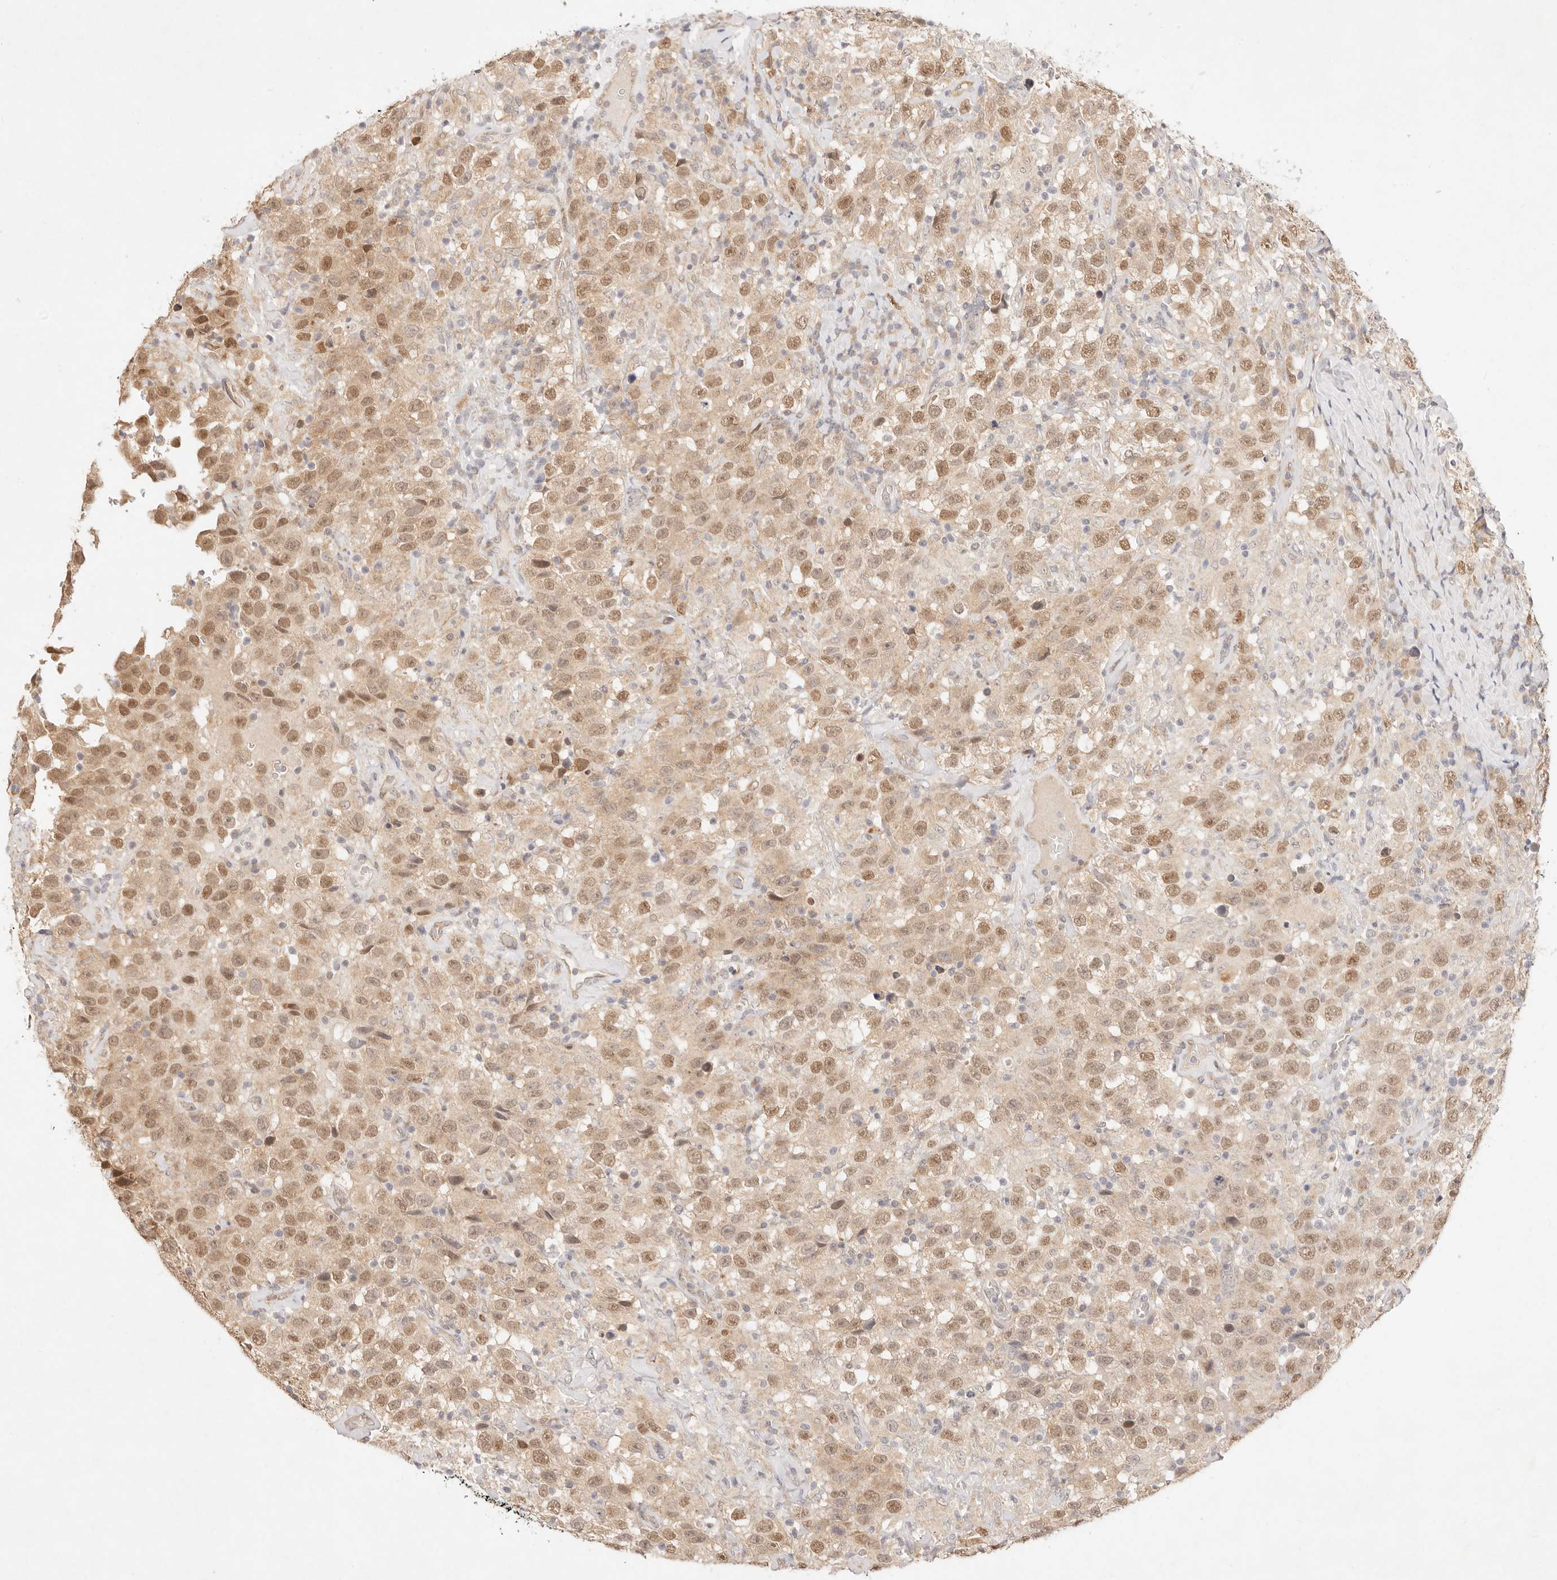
{"staining": {"intensity": "moderate", "quantity": ">75%", "location": "cytoplasmic/membranous,nuclear"}, "tissue": "testis cancer", "cell_type": "Tumor cells", "image_type": "cancer", "snomed": [{"axis": "morphology", "description": "Seminoma, NOS"}, {"axis": "topography", "description": "Testis"}], "caption": "Immunohistochemical staining of human seminoma (testis) displays moderate cytoplasmic/membranous and nuclear protein staining in about >75% of tumor cells. (DAB (3,3'-diaminobenzidine) IHC, brown staining for protein, blue staining for nuclei).", "gene": "GPR156", "patient": {"sex": "male", "age": 41}}